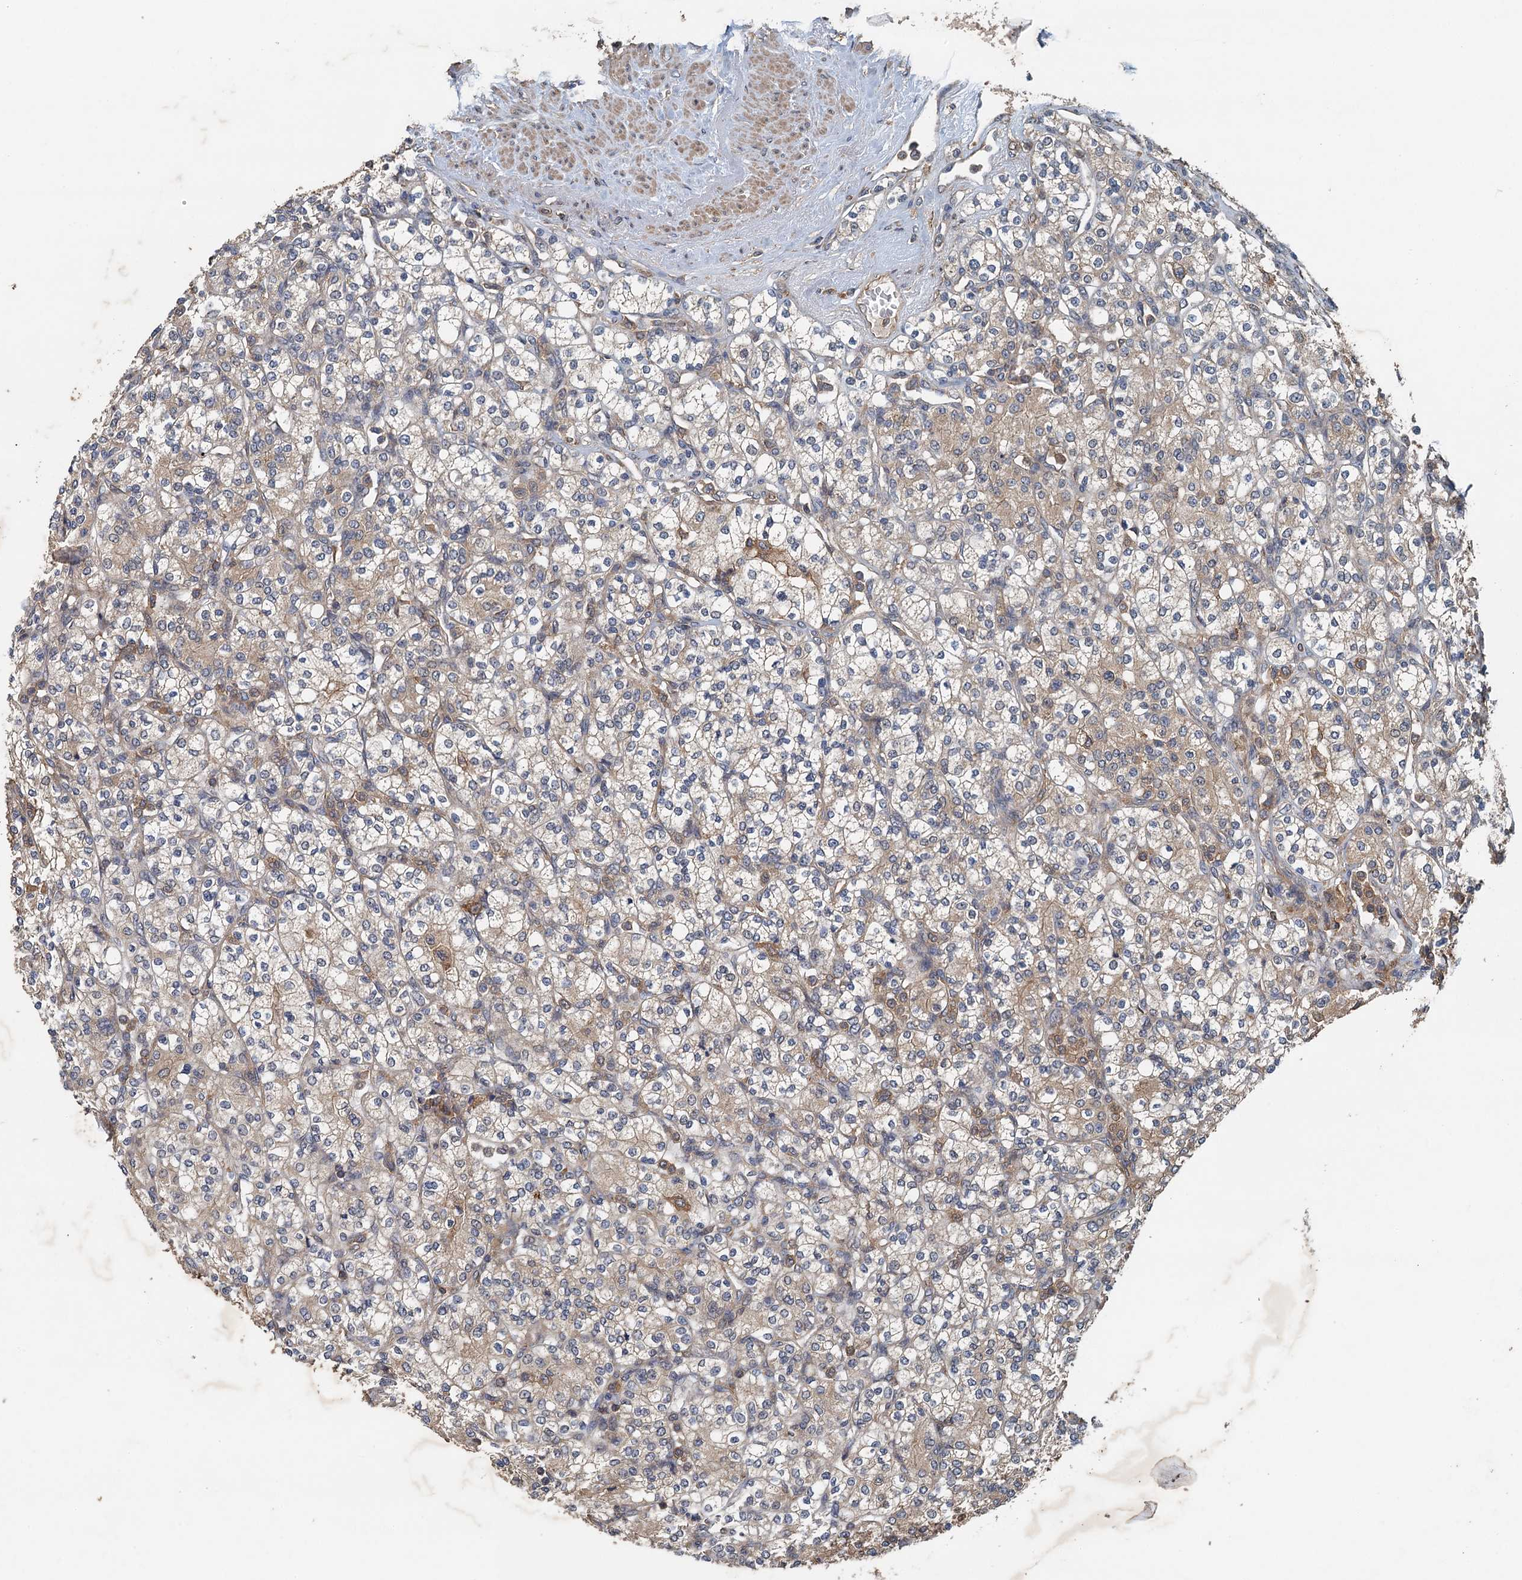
{"staining": {"intensity": "weak", "quantity": "25%-75%", "location": "cytoplasmic/membranous"}, "tissue": "renal cancer", "cell_type": "Tumor cells", "image_type": "cancer", "snomed": [{"axis": "morphology", "description": "Adenocarcinoma, NOS"}, {"axis": "topography", "description": "Kidney"}], "caption": "A brown stain shows weak cytoplasmic/membranous positivity of a protein in human adenocarcinoma (renal) tumor cells.", "gene": "BORCS5", "patient": {"sex": "male", "age": 77}}